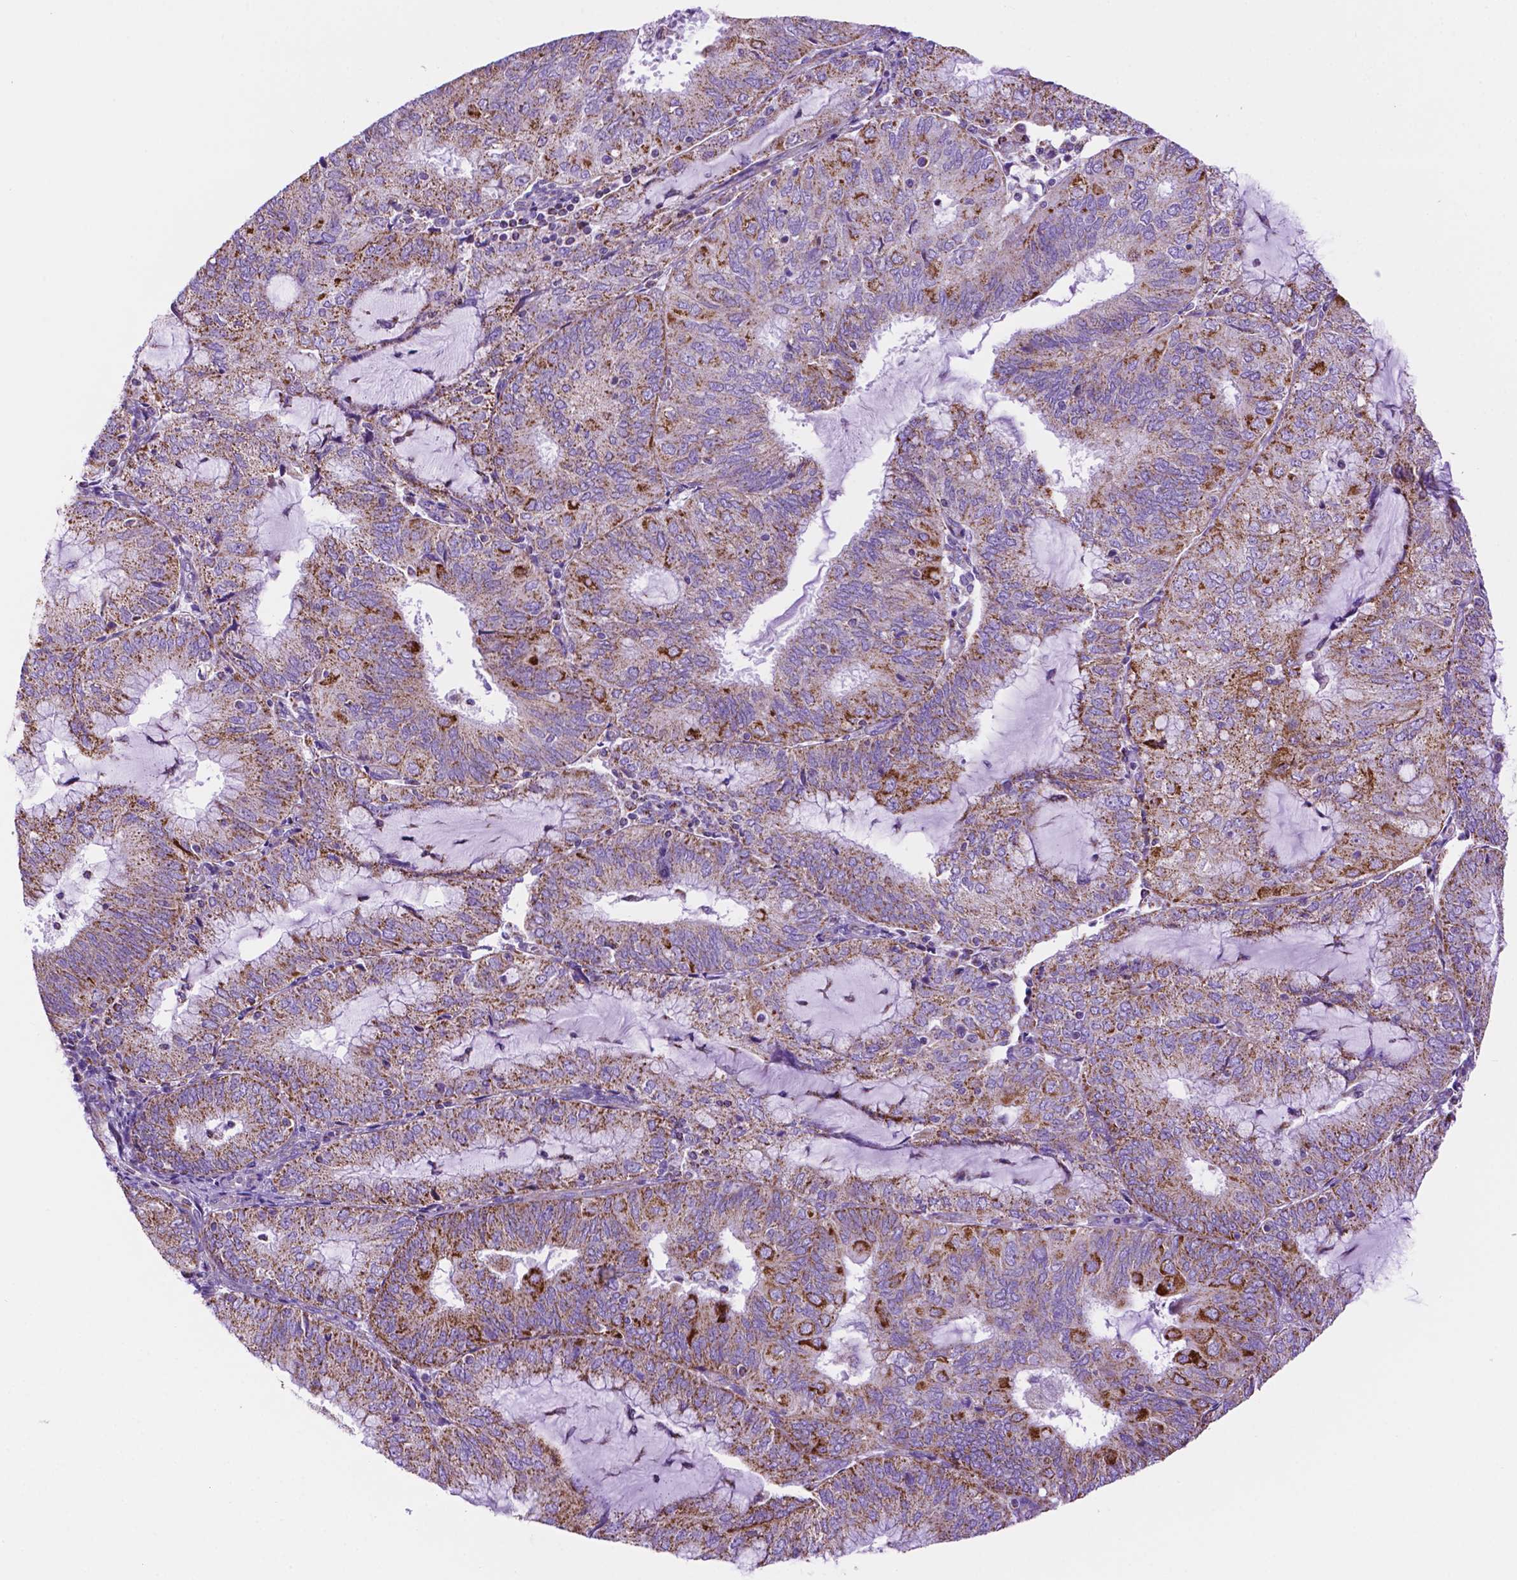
{"staining": {"intensity": "moderate", "quantity": ">75%", "location": "cytoplasmic/membranous"}, "tissue": "endometrial cancer", "cell_type": "Tumor cells", "image_type": "cancer", "snomed": [{"axis": "morphology", "description": "Adenocarcinoma, NOS"}, {"axis": "topography", "description": "Endometrium"}], "caption": "This histopathology image shows immunohistochemistry staining of human endometrial cancer, with medium moderate cytoplasmic/membranous positivity in approximately >75% of tumor cells.", "gene": "GDPD5", "patient": {"sex": "female", "age": 81}}